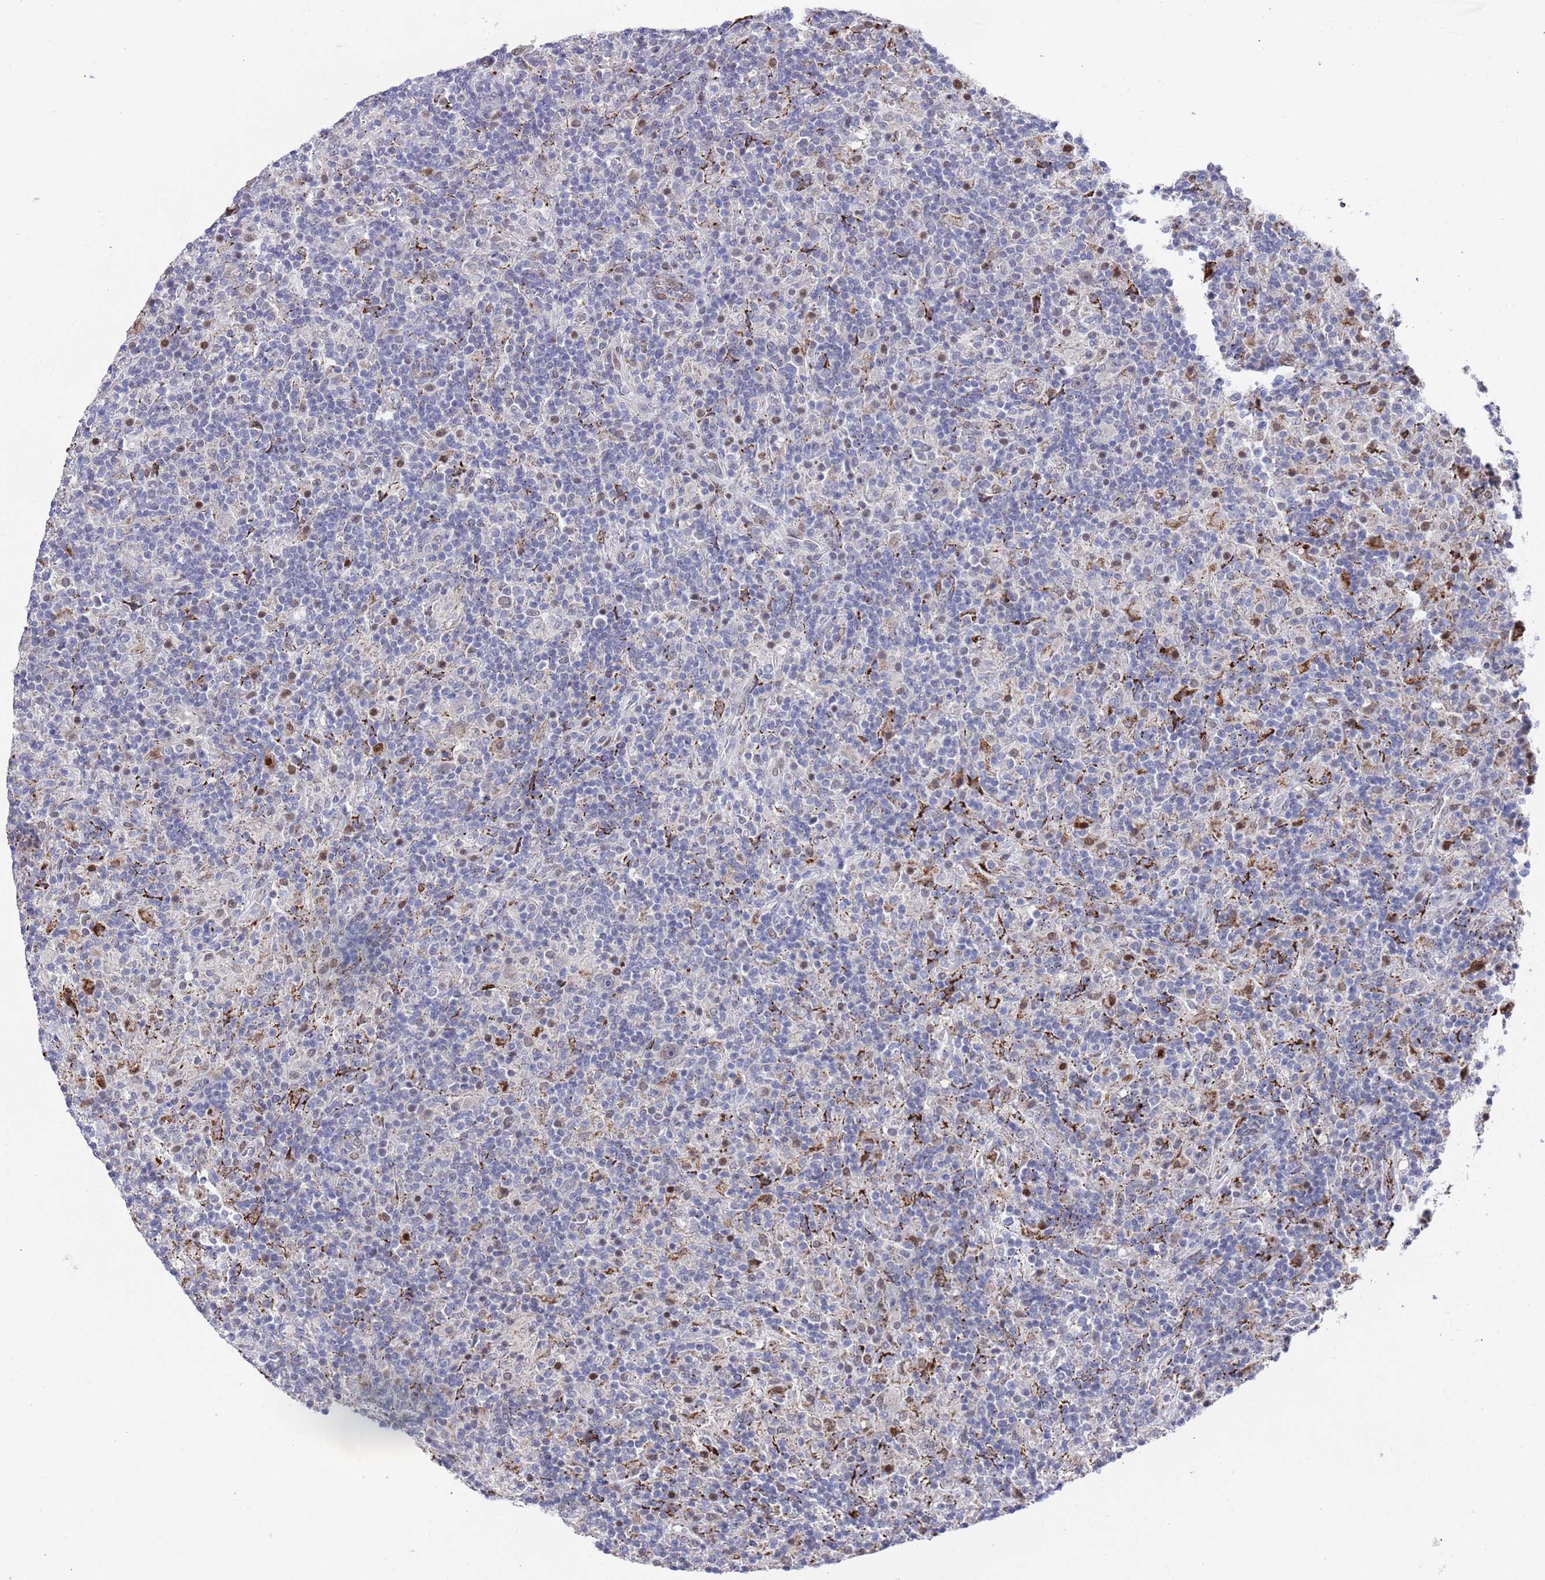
{"staining": {"intensity": "negative", "quantity": "none", "location": "none"}, "tissue": "lymphoma", "cell_type": "Tumor cells", "image_type": "cancer", "snomed": [{"axis": "morphology", "description": "Hodgkin's disease, NOS"}, {"axis": "topography", "description": "Lymph node"}], "caption": "Hodgkin's disease stained for a protein using immunohistochemistry exhibits no expression tumor cells.", "gene": "COPS6", "patient": {"sex": "male", "age": 70}}